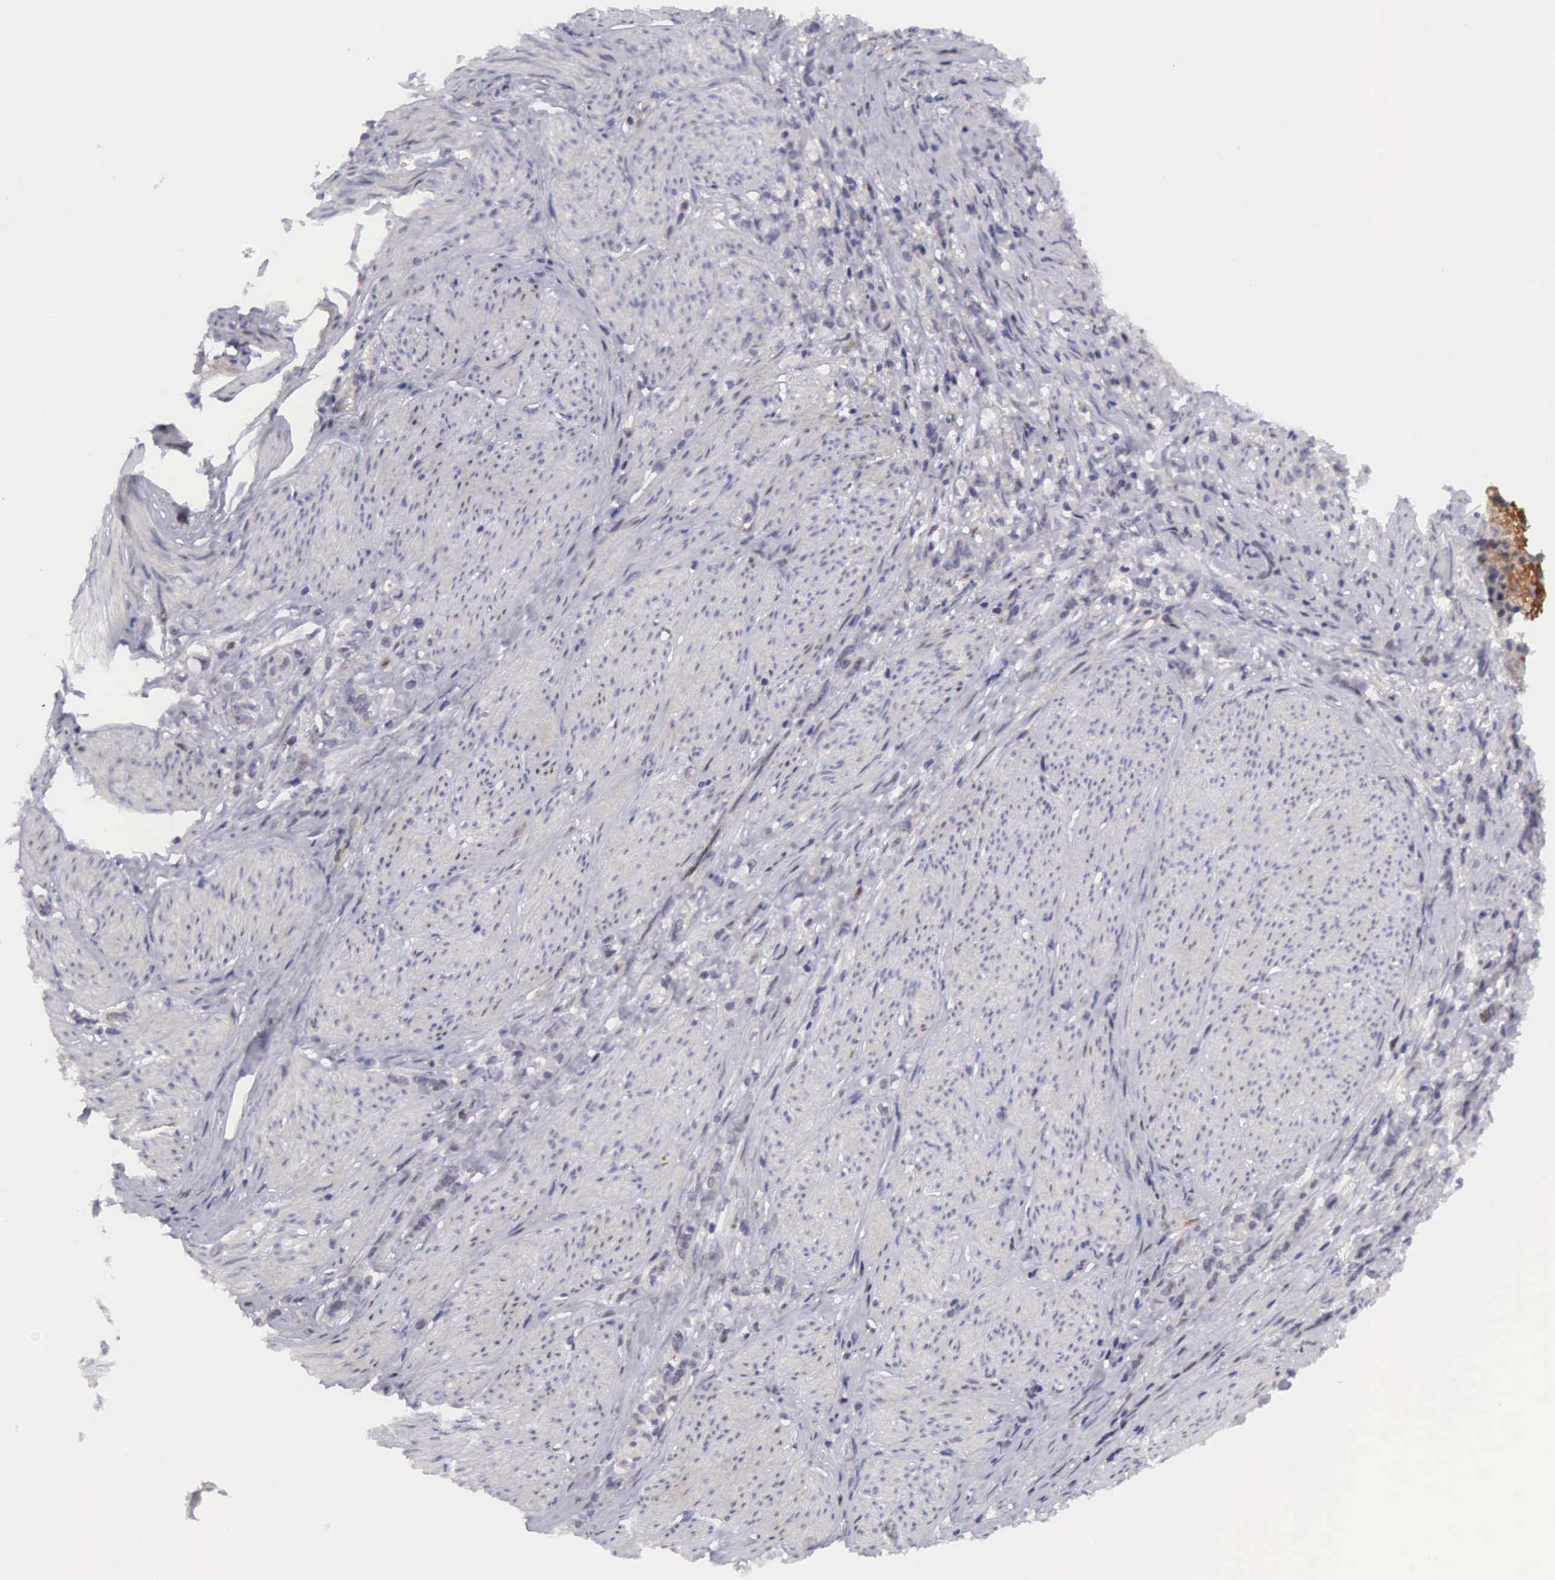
{"staining": {"intensity": "weak", "quantity": "<25%", "location": "cytoplasmic/membranous,nuclear"}, "tissue": "stomach cancer", "cell_type": "Tumor cells", "image_type": "cancer", "snomed": [{"axis": "morphology", "description": "Adenocarcinoma, NOS"}, {"axis": "topography", "description": "Stomach"}], "caption": "DAB immunohistochemical staining of stomach cancer (adenocarcinoma) demonstrates no significant staining in tumor cells.", "gene": "EMID1", "patient": {"sex": "male", "age": 72}}